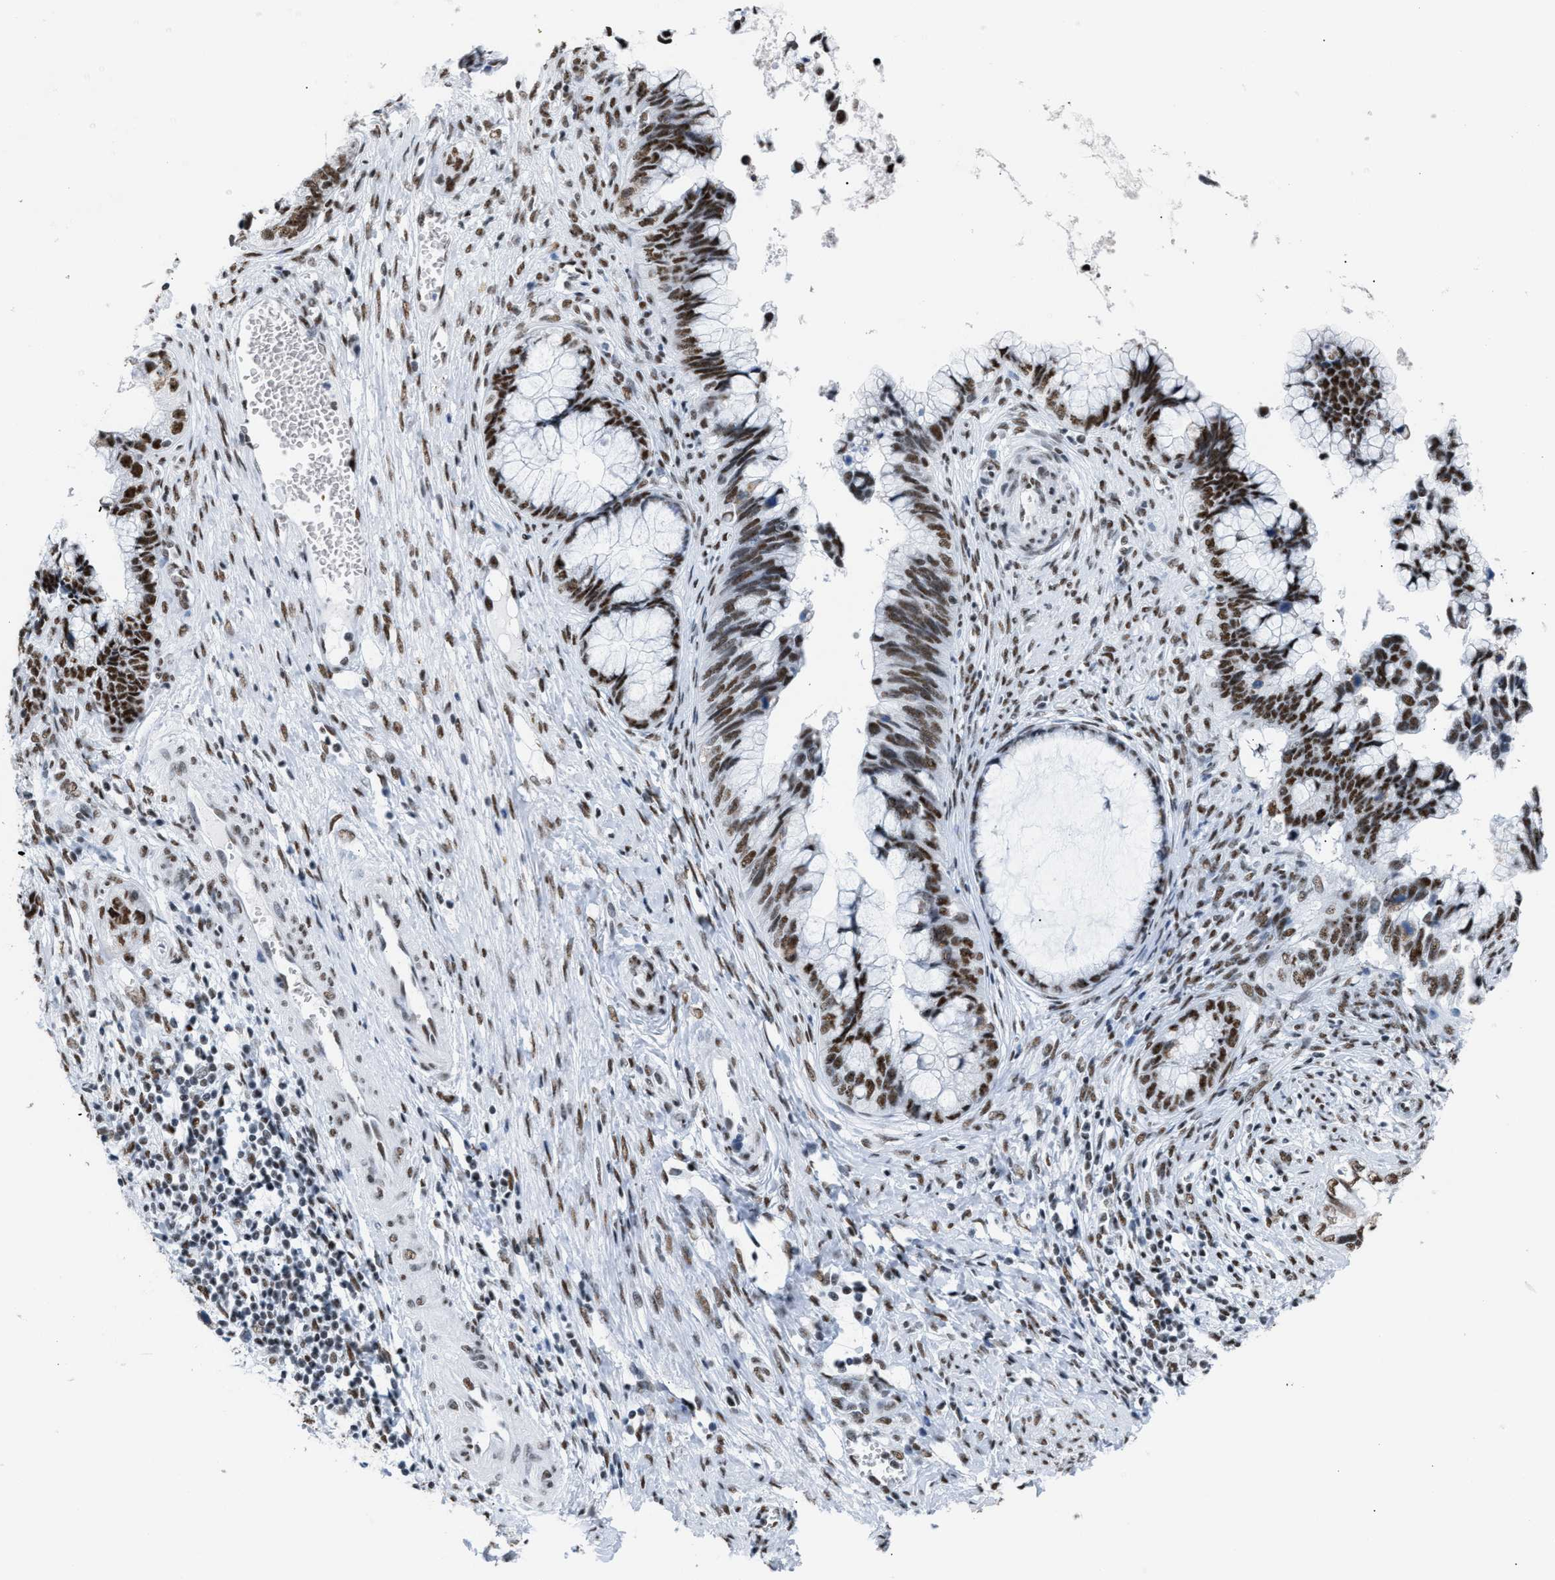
{"staining": {"intensity": "strong", "quantity": ">75%", "location": "cytoplasmic/membranous"}, "tissue": "cervical cancer", "cell_type": "Tumor cells", "image_type": "cancer", "snomed": [{"axis": "morphology", "description": "Adenocarcinoma, NOS"}, {"axis": "topography", "description": "Cervix"}], "caption": "Immunohistochemistry (IHC) of cervical cancer shows high levels of strong cytoplasmic/membranous staining in approximately >75% of tumor cells. (Brightfield microscopy of DAB IHC at high magnification).", "gene": "CCAR2", "patient": {"sex": "female", "age": 44}}